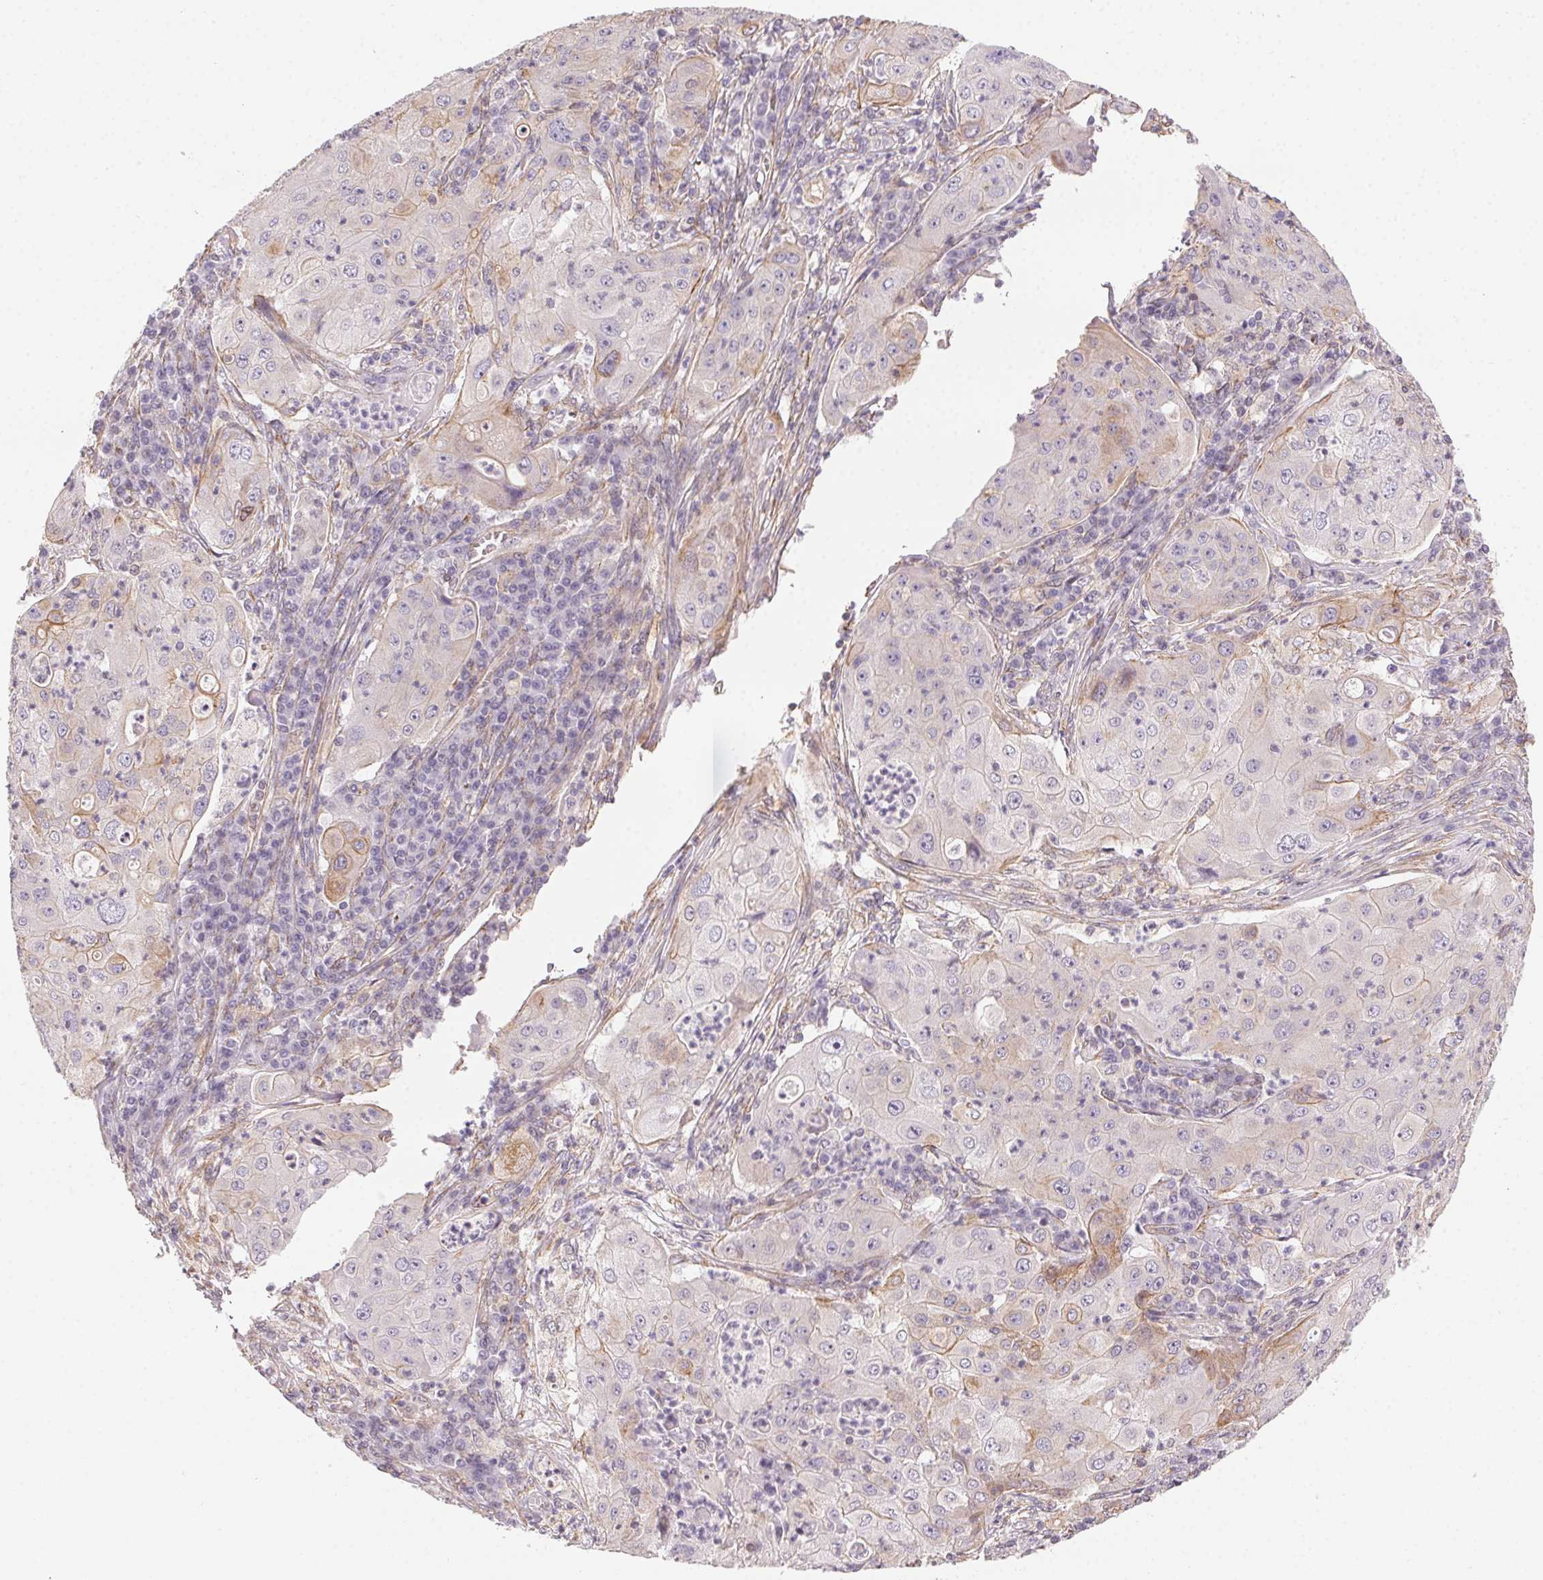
{"staining": {"intensity": "negative", "quantity": "none", "location": "none"}, "tissue": "lung cancer", "cell_type": "Tumor cells", "image_type": "cancer", "snomed": [{"axis": "morphology", "description": "Squamous cell carcinoma, NOS"}, {"axis": "topography", "description": "Lung"}], "caption": "Protein analysis of lung cancer (squamous cell carcinoma) shows no significant expression in tumor cells.", "gene": "PLA2G4F", "patient": {"sex": "female", "age": 59}}